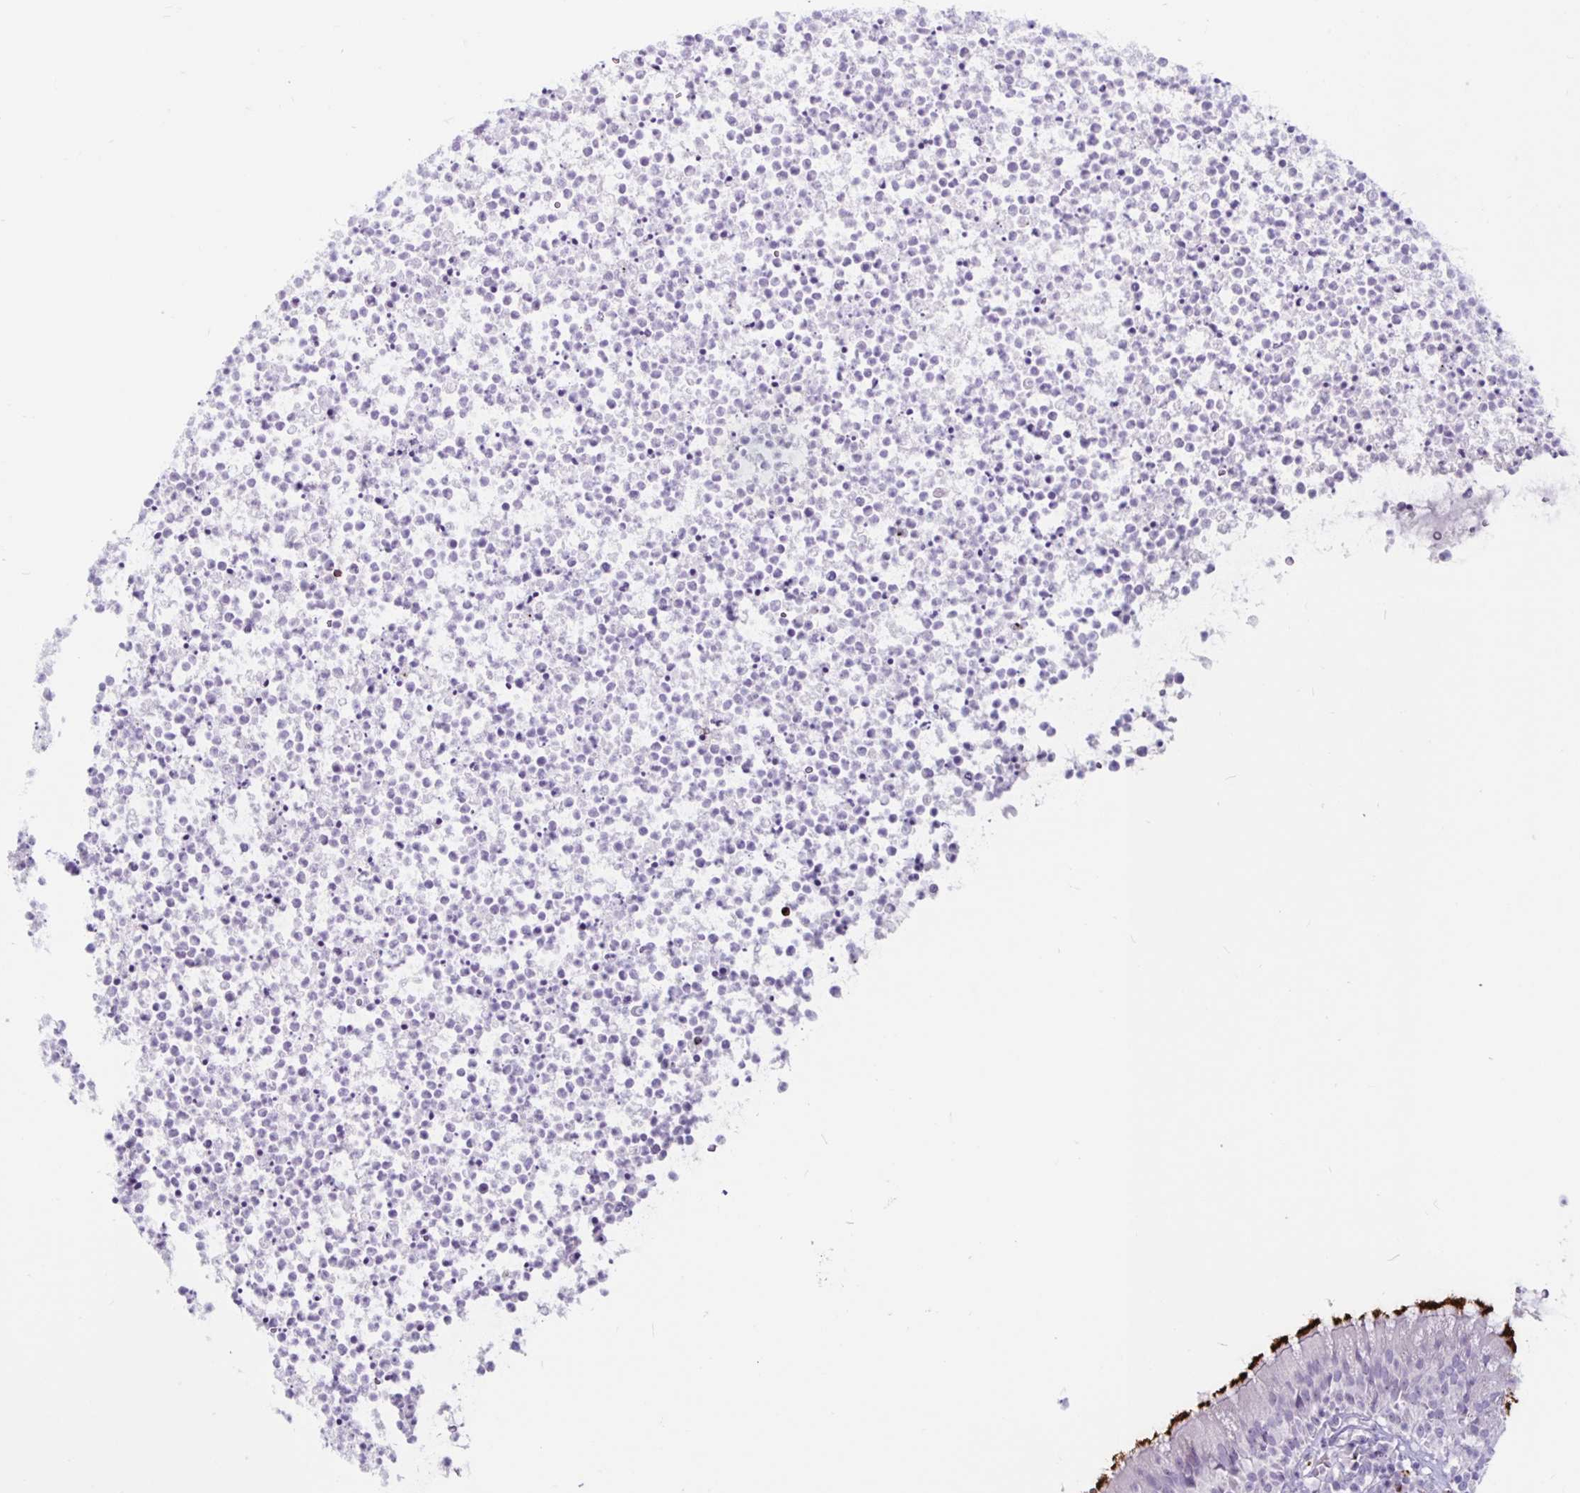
{"staining": {"intensity": "strong", "quantity": "<25%", "location": "cytoplasmic/membranous"}, "tissue": "bronchus", "cell_type": "Respiratory epithelial cells", "image_type": "normal", "snomed": [{"axis": "morphology", "description": "Normal tissue, NOS"}, {"axis": "topography", "description": "Cartilage tissue"}, {"axis": "topography", "description": "Bronchus"}], "caption": "A histopathology image of human bronchus stained for a protein demonstrates strong cytoplasmic/membranous brown staining in respiratory epithelial cells. The protein of interest is shown in brown color, while the nuclei are stained blue.", "gene": "GZMK", "patient": {"sex": "male", "age": 56}}